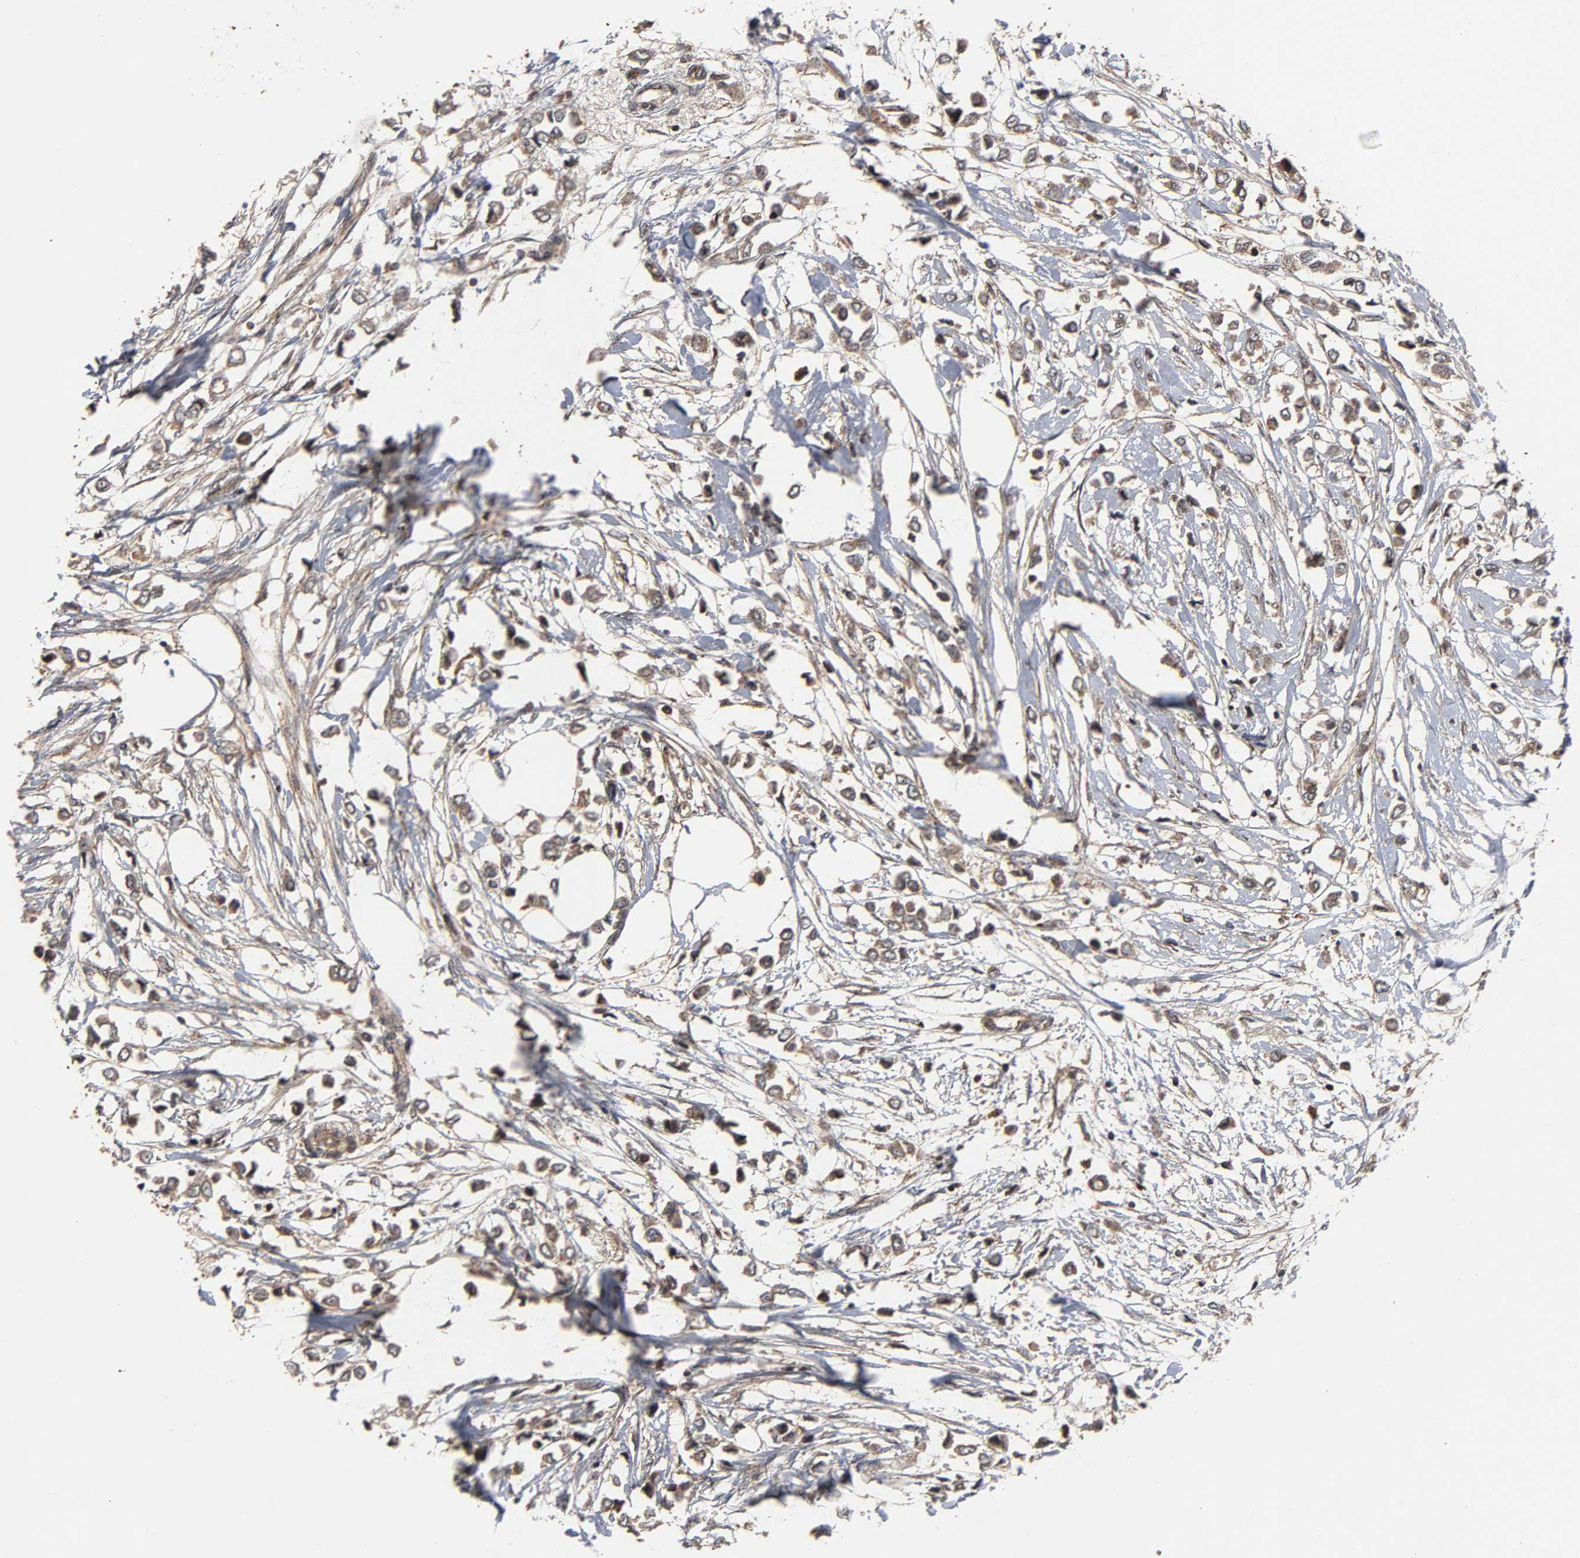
{"staining": {"intensity": "moderate", "quantity": ">75%", "location": "cytoplasmic/membranous"}, "tissue": "breast cancer", "cell_type": "Tumor cells", "image_type": "cancer", "snomed": [{"axis": "morphology", "description": "Lobular carcinoma"}, {"axis": "topography", "description": "Breast"}], "caption": "A brown stain highlights moderate cytoplasmic/membranous positivity of a protein in breast cancer tumor cells.", "gene": "IKBKB", "patient": {"sex": "female", "age": 51}}